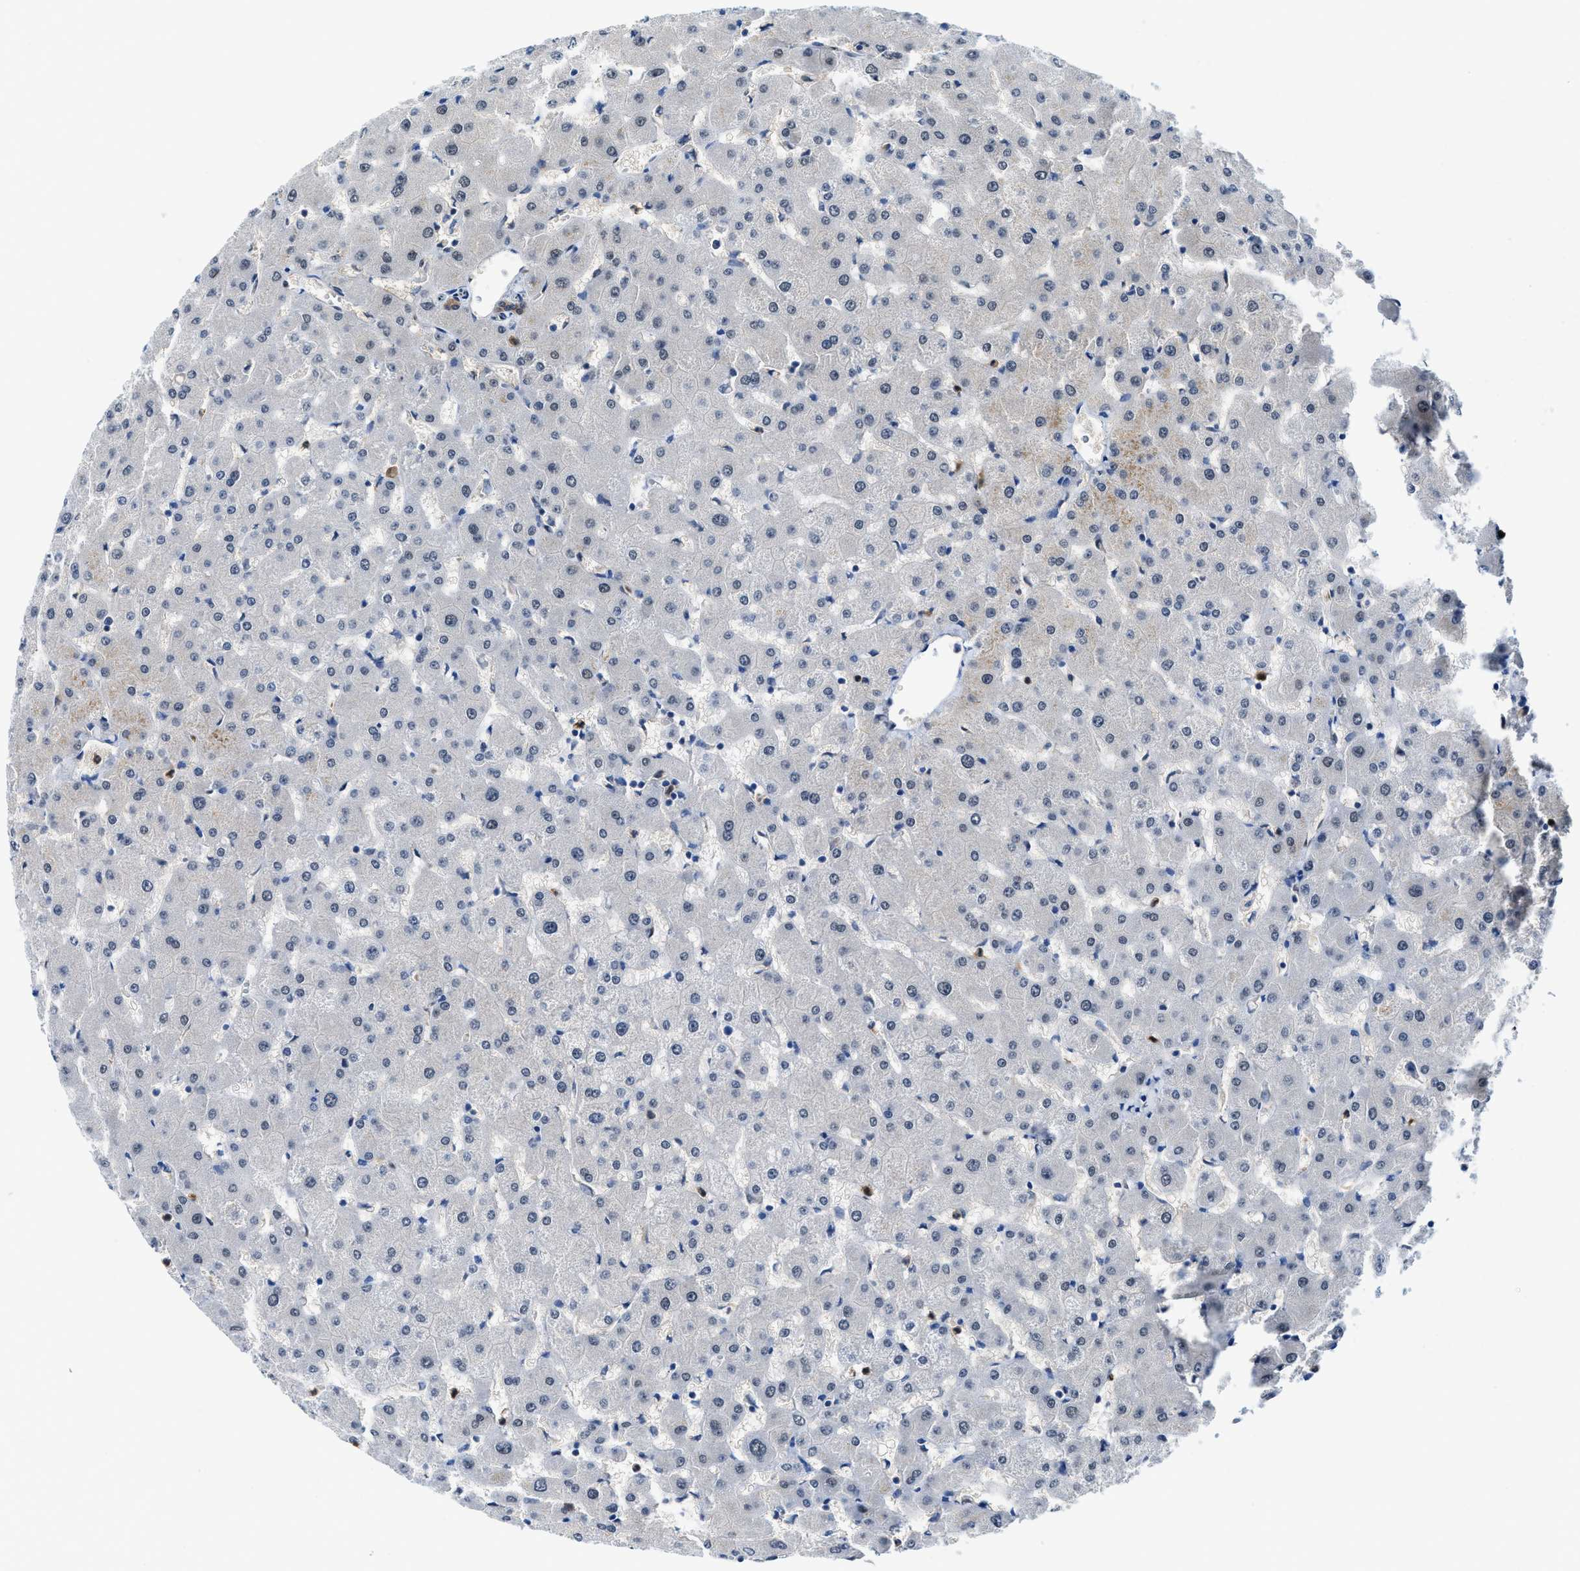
{"staining": {"intensity": "moderate", "quantity": "25%-75%", "location": "cytoplasmic/membranous,nuclear"}, "tissue": "liver", "cell_type": "Cholangiocytes", "image_type": "normal", "snomed": [{"axis": "morphology", "description": "Normal tissue, NOS"}, {"axis": "topography", "description": "Liver"}], "caption": "This micrograph shows immunohistochemistry (IHC) staining of normal human liver, with medium moderate cytoplasmic/membranous,nuclear positivity in about 25%-75% of cholangiocytes.", "gene": "LTA4H", "patient": {"sex": "female", "age": 63}}